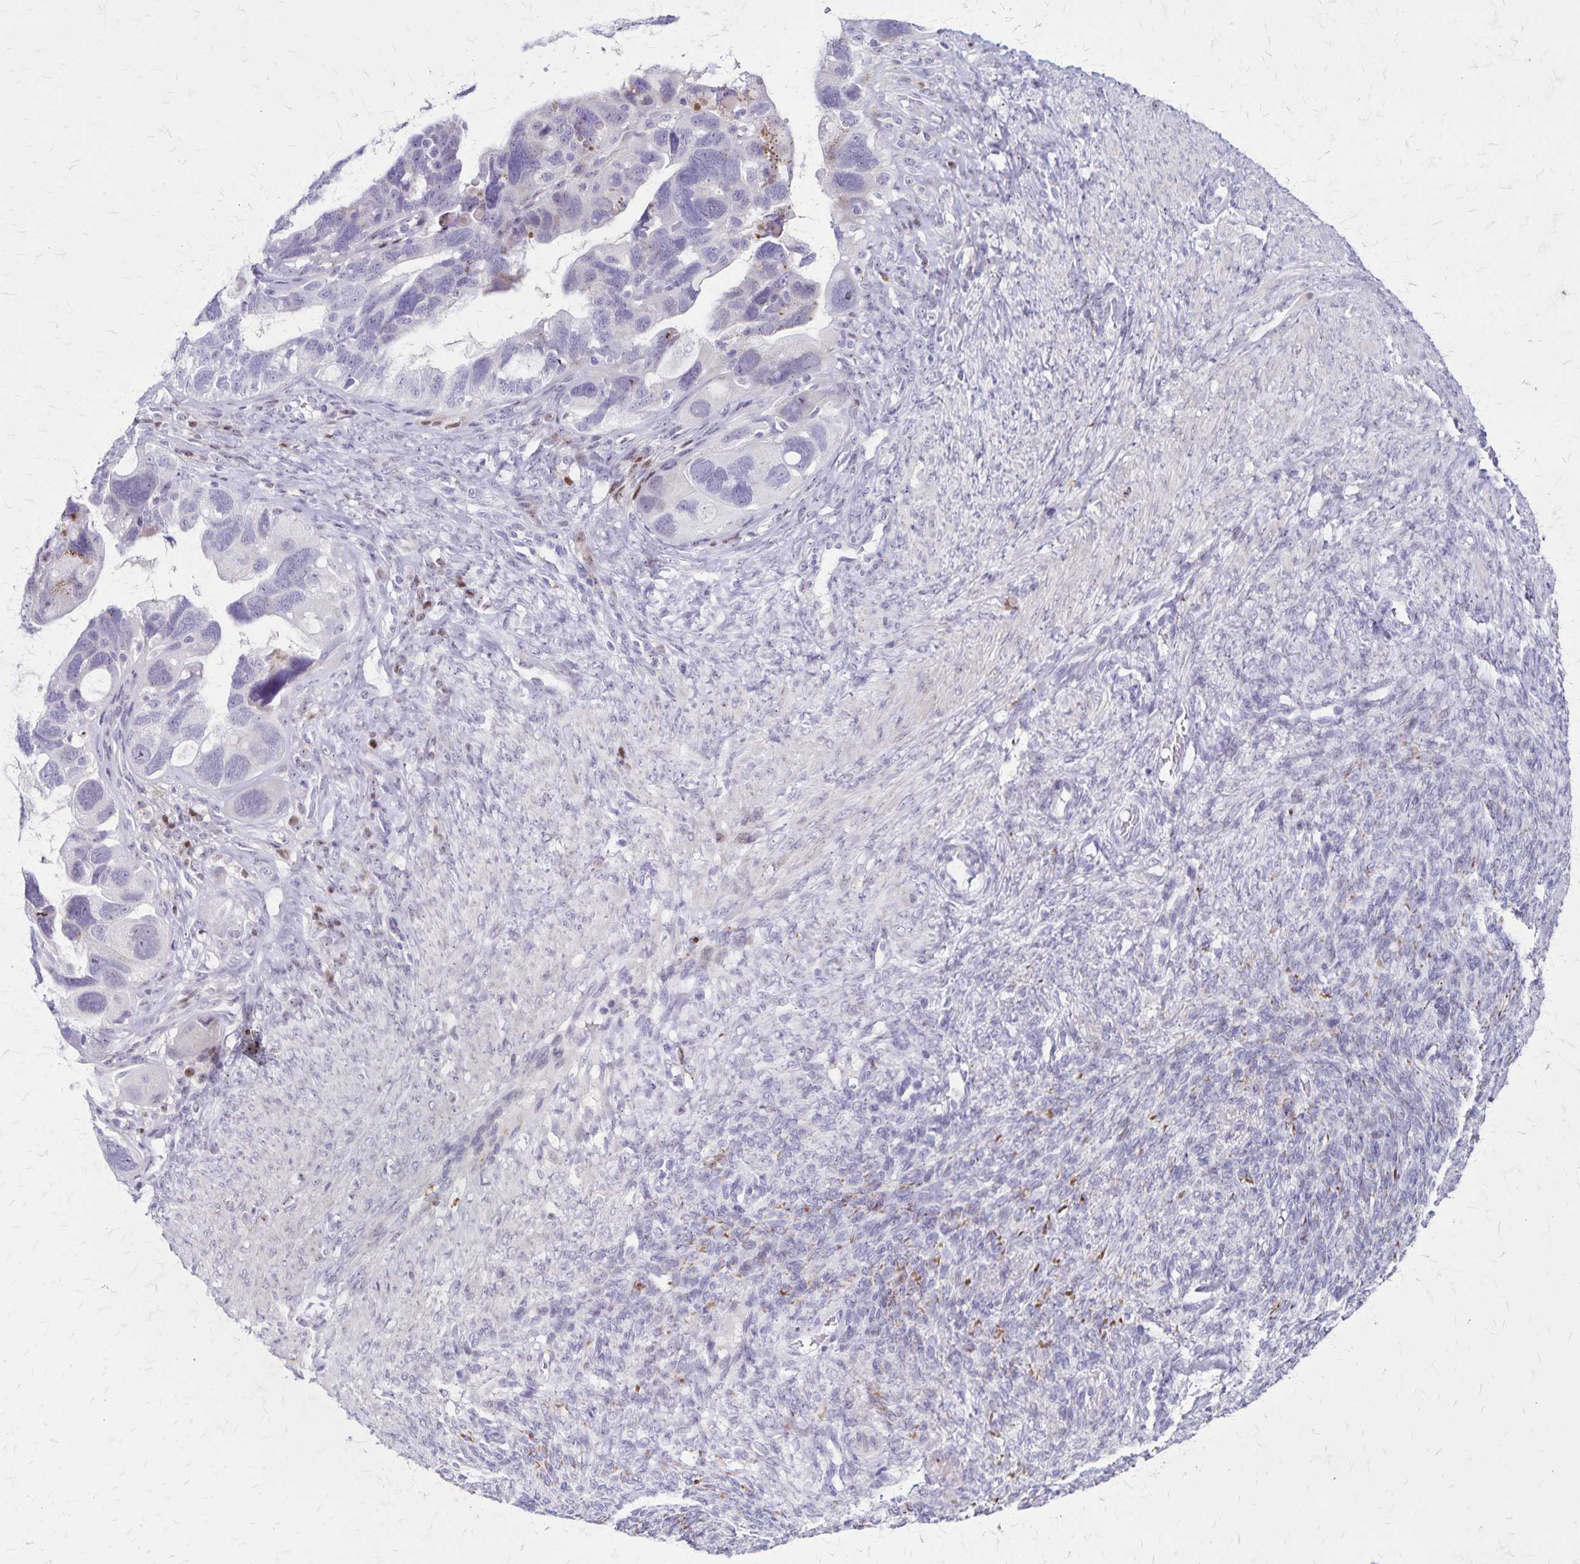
{"staining": {"intensity": "negative", "quantity": "none", "location": "none"}, "tissue": "ovarian cancer", "cell_type": "Tumor cells", "image_type": "cancer", "snomed": [{"axis": "morphology", "description": "Cystadenocarcinoma, serous, NOS"}, {"axis": "topography", "description": "Ovary"}], "caption": "This is an IHC image of human ovarian cancer. There is no staining in tumor cells.", "gene": "OR51B5", "patient": {"sex": "female", "age": 60}}